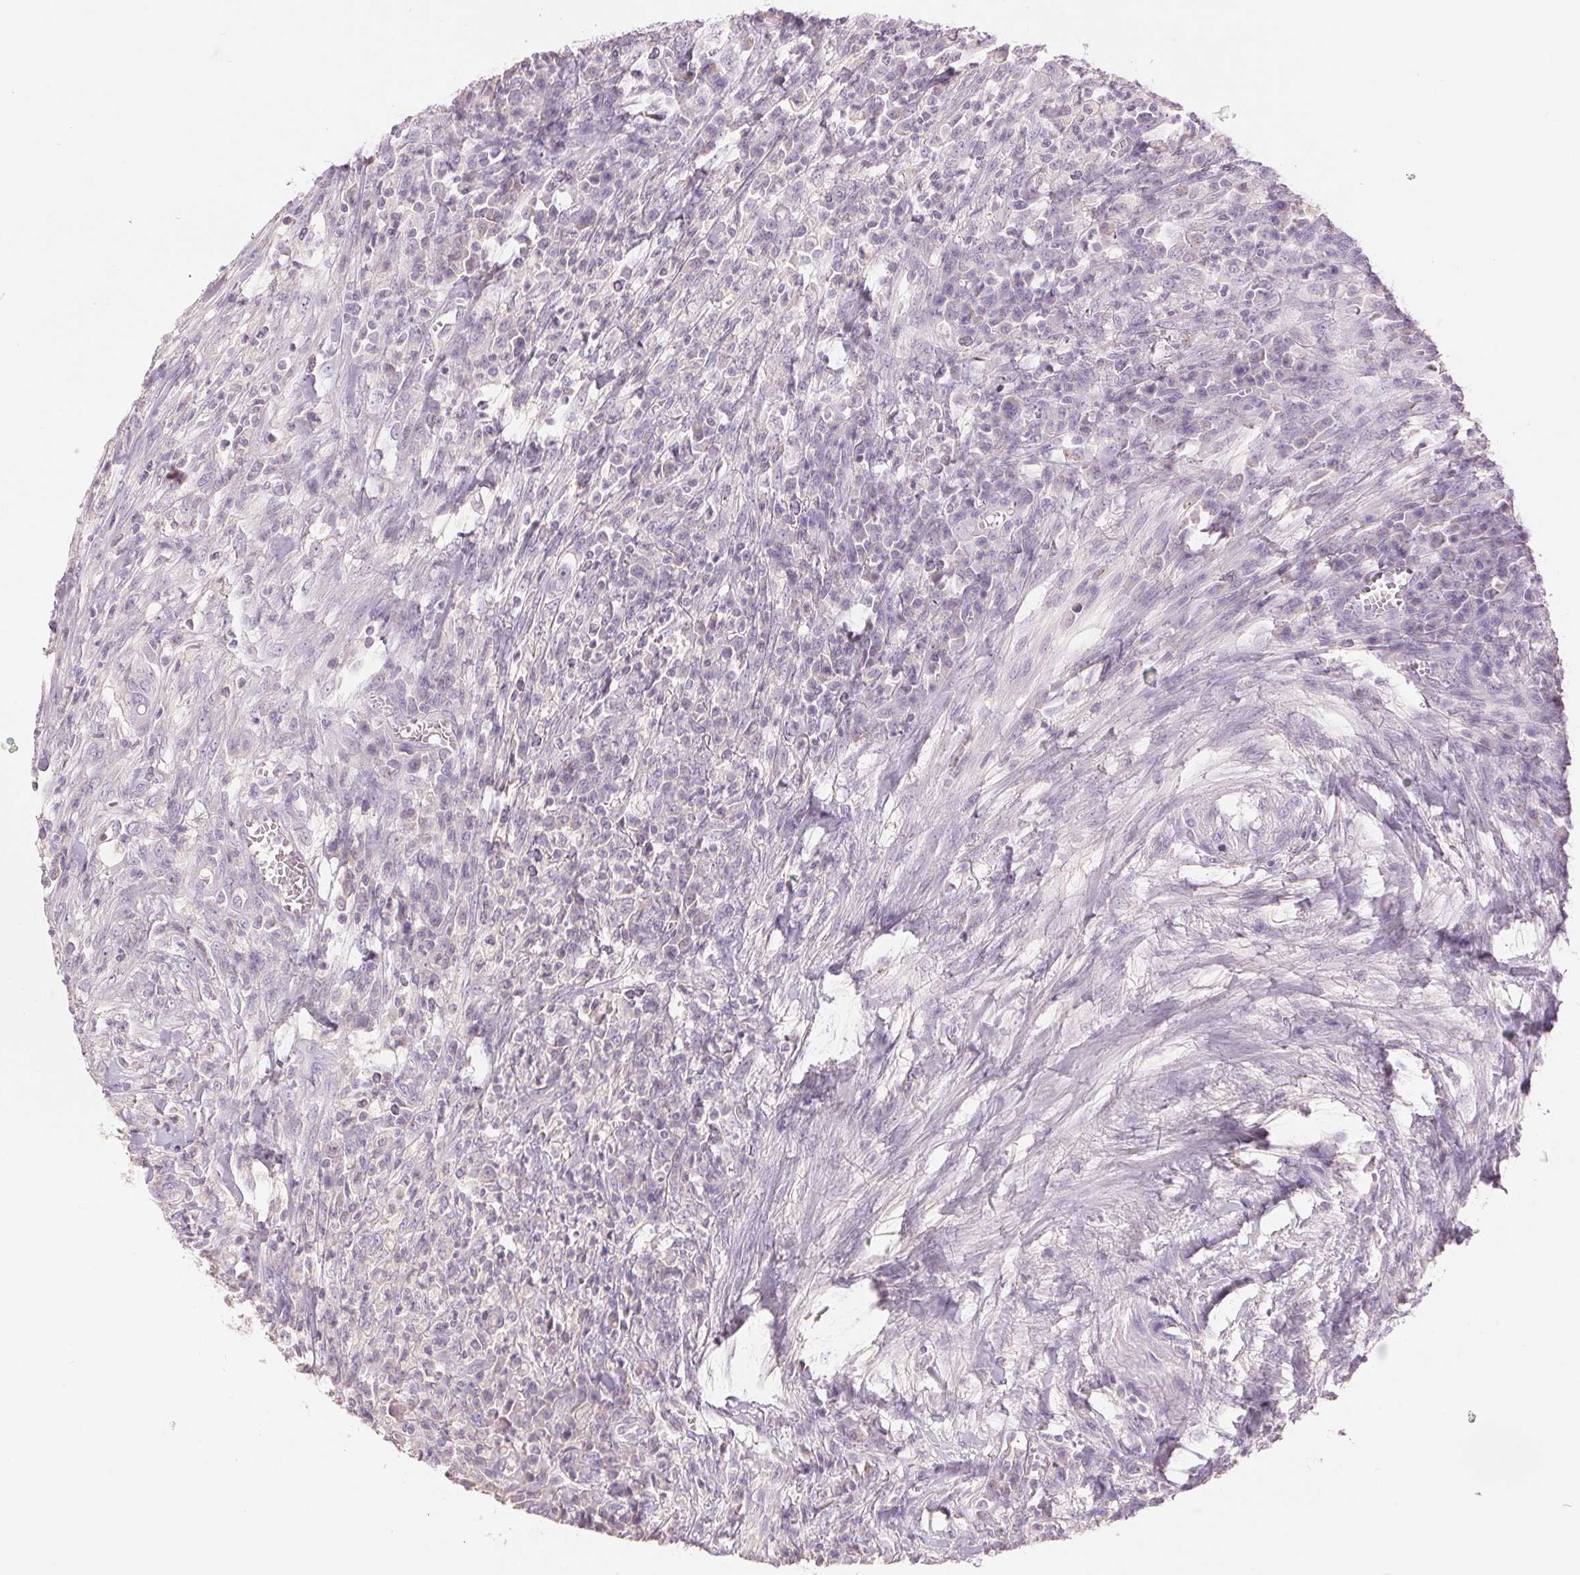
{"staining": {"intensity": "negative", "quantity": "none", "location": "none"}, "tissue": "colorectal cancer", "cell_type": "Tumor cells", "image_type": "cancer", "snomed": [{"axis": "morphology", "description": "Adenocarcinoma, NOS"}, {"axis": "topography", "description": "Colon"}], "caption": "High power microscopy image of an IHC micrograph of colorectal cancer (adenocarcinoma), revealing no significant positivity in tumor cells.", "gene": "FXYD4", "patient": {"sex": "male", "age": 65}}